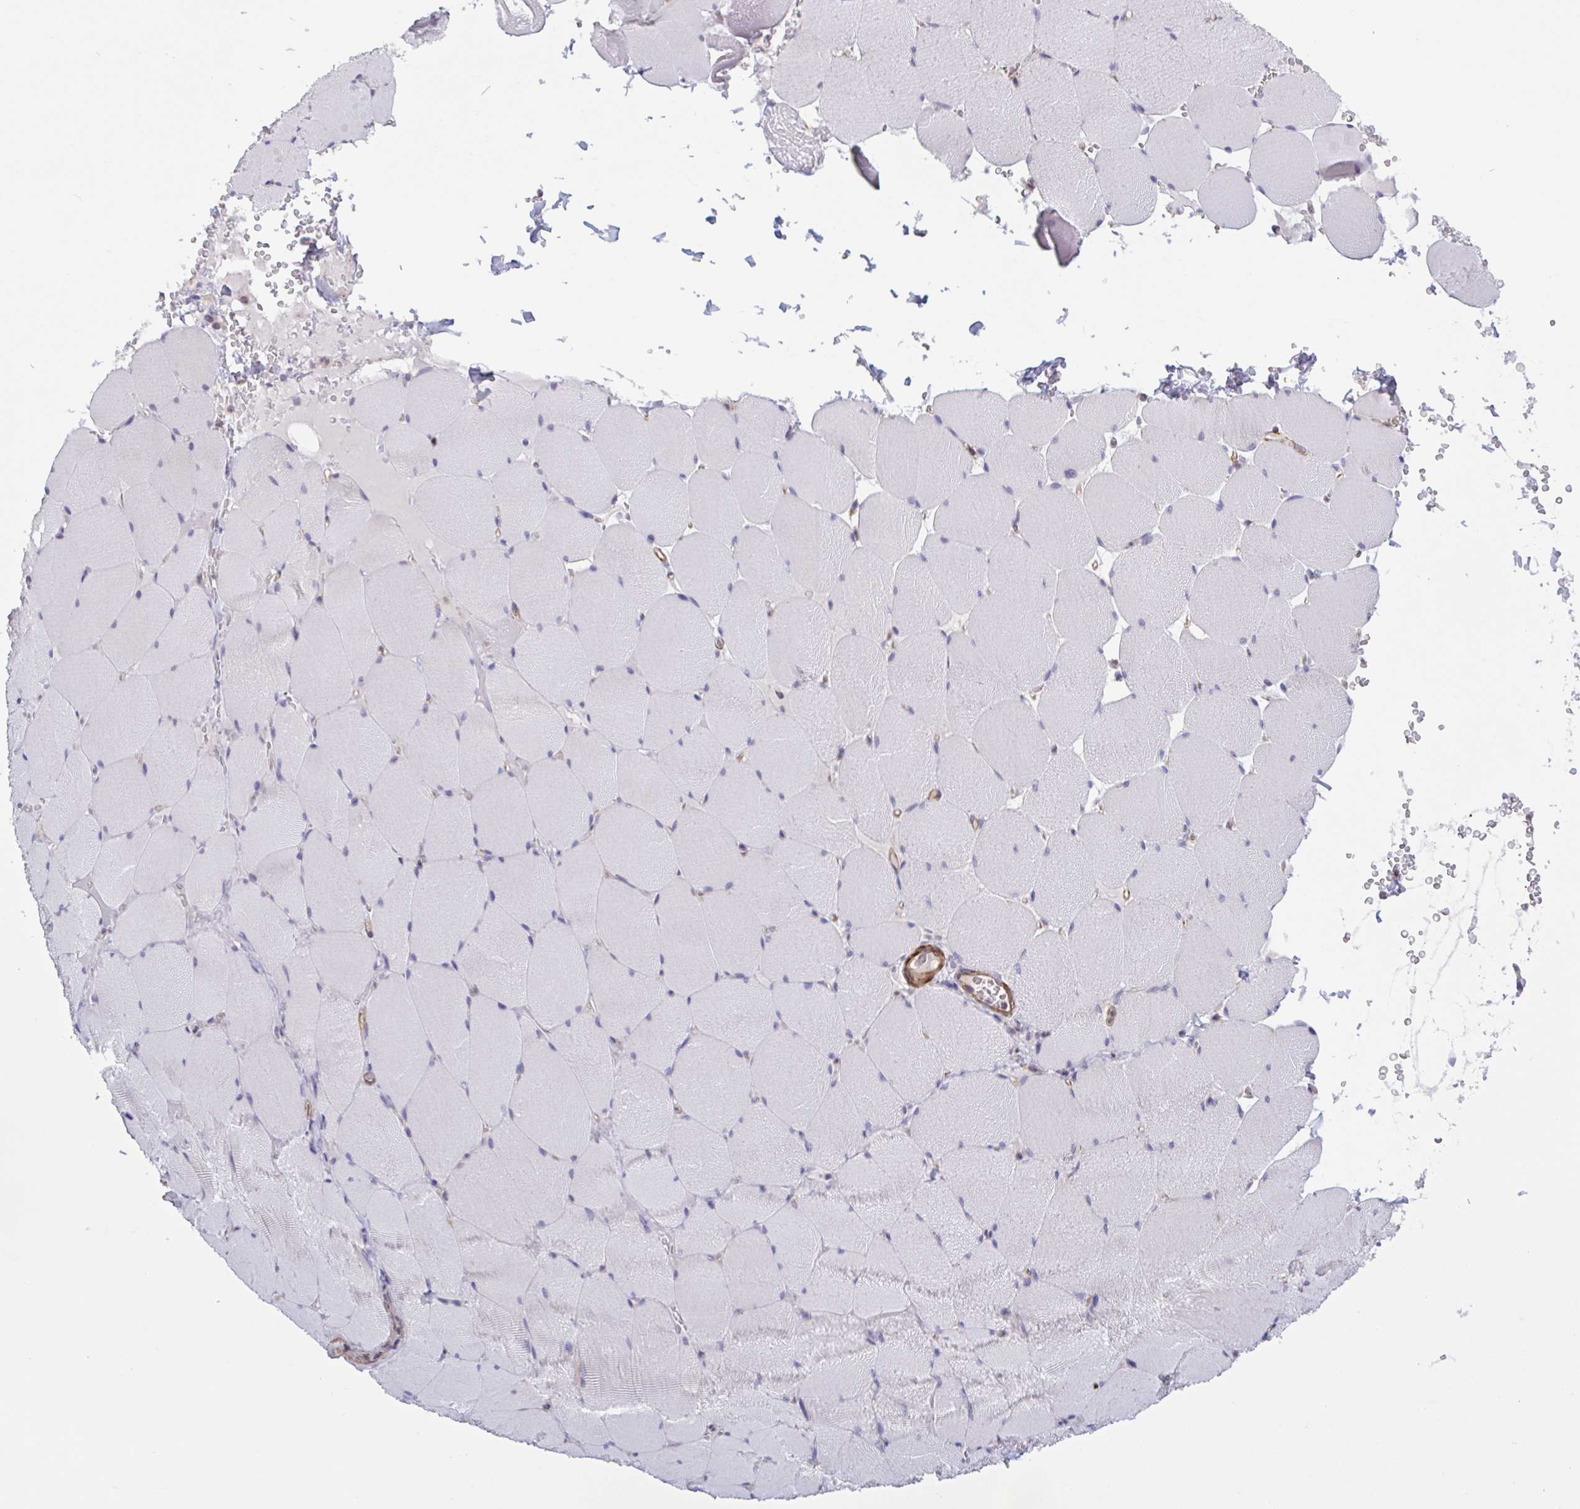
{"staining": {"intensity": "negative", "quantity": "none", "location": "none"}, "tissue": "skeletal muscle", "cell_type": "Myocytes", "image_type": "normal", "snomed": [{"axis": "morphology", "description": "Normal tissue, NOS"}, {"axis": "topography", "description": "Skeletal muscle"}, {"axis": "topography", "description": "Head-Neck"}], "caption": "Immunohistochemistry (IHC) micrograph of normal skeletal muscle stained for a protein (brown), which exhibits no staining in myocytes. Brightfield microscopy of IHC stained with DAB (brown) and hematoxylin (blue), captured at high magnification.", "gene": "SHISA7", "patient": {"sex": "male", "age": 66}}